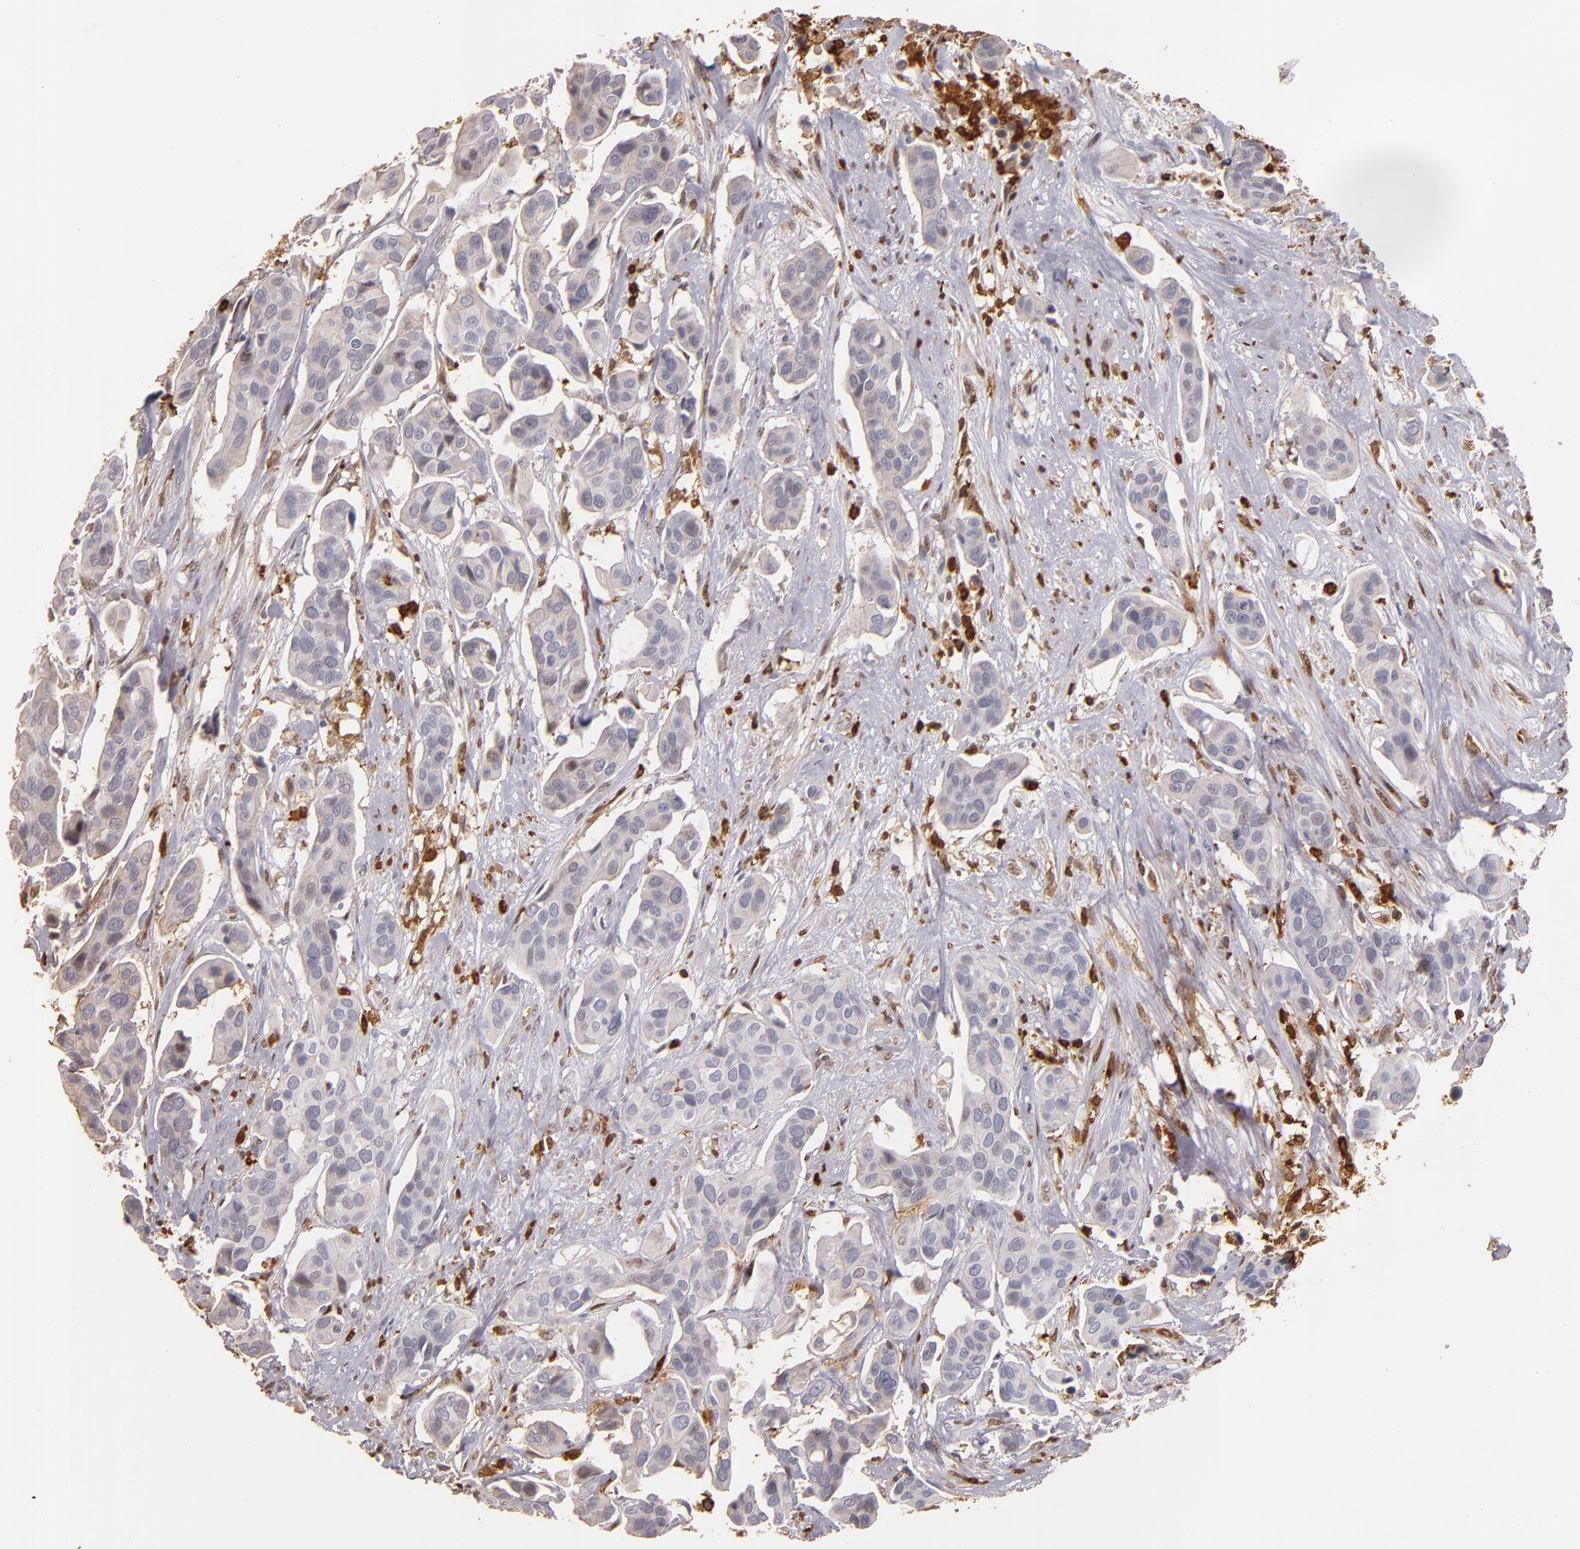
{"staining": {"intensity": "weak", "quantity": ">75%", "location": "cytoplasmic/membranous"}, "tissue": "urothelial cancer", "cell_type": "Tumor cells", "image_type": "cancer", "snomed": [{"axis": "morphology", "description": "Adenocarcinoma, NOS"}, {"axis": "topography", "description": "Urinary bladder"}], "caption": "A photomicrograph of human urothelial cancer stained for a protein demonstrates weak cytoplasmic/membranous brown staining in tumor cells. (DAB IHC, brown staining for protein, blue staining for nuclei).", "gene": "WAS", "patient": {"sex": "male", "age": 61}}